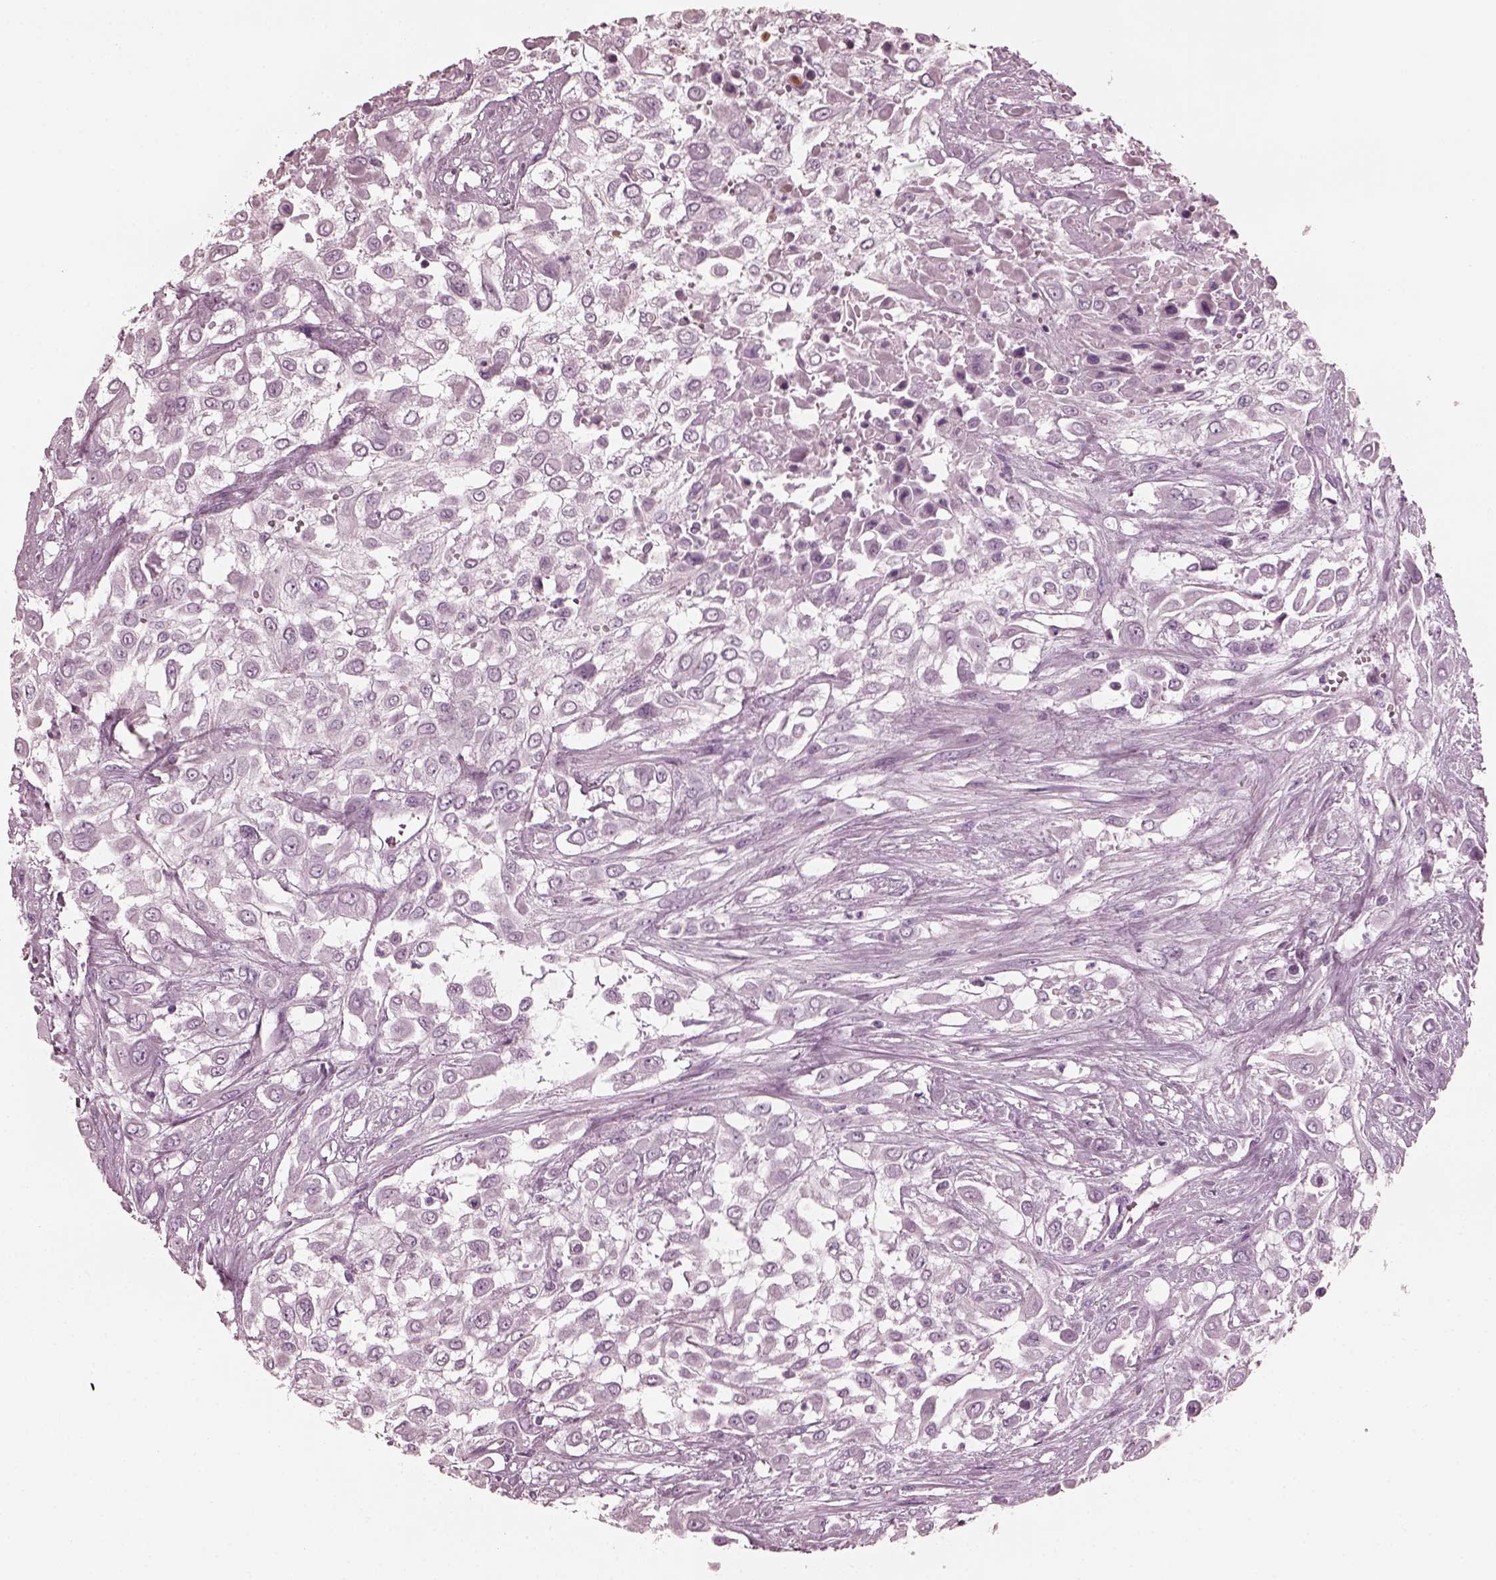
{"staining": {"intensity": "negative", "quantity": "none", "location": "none"}, "tissue": "urothelial cancer", "cell_type": "Tumor cells", "image_type": "cancer", "snomed": [{"axis": "morphology", "description": "Urothelial carcinoma, High grade"}, {"axis": "topography", "description": "Urinary bladder"}], "caption": "Tumor cells show no significant protein positivity in urothelial cancer.", "gene": "GRM6", "patient": {"sex": "male", "age": 57}}